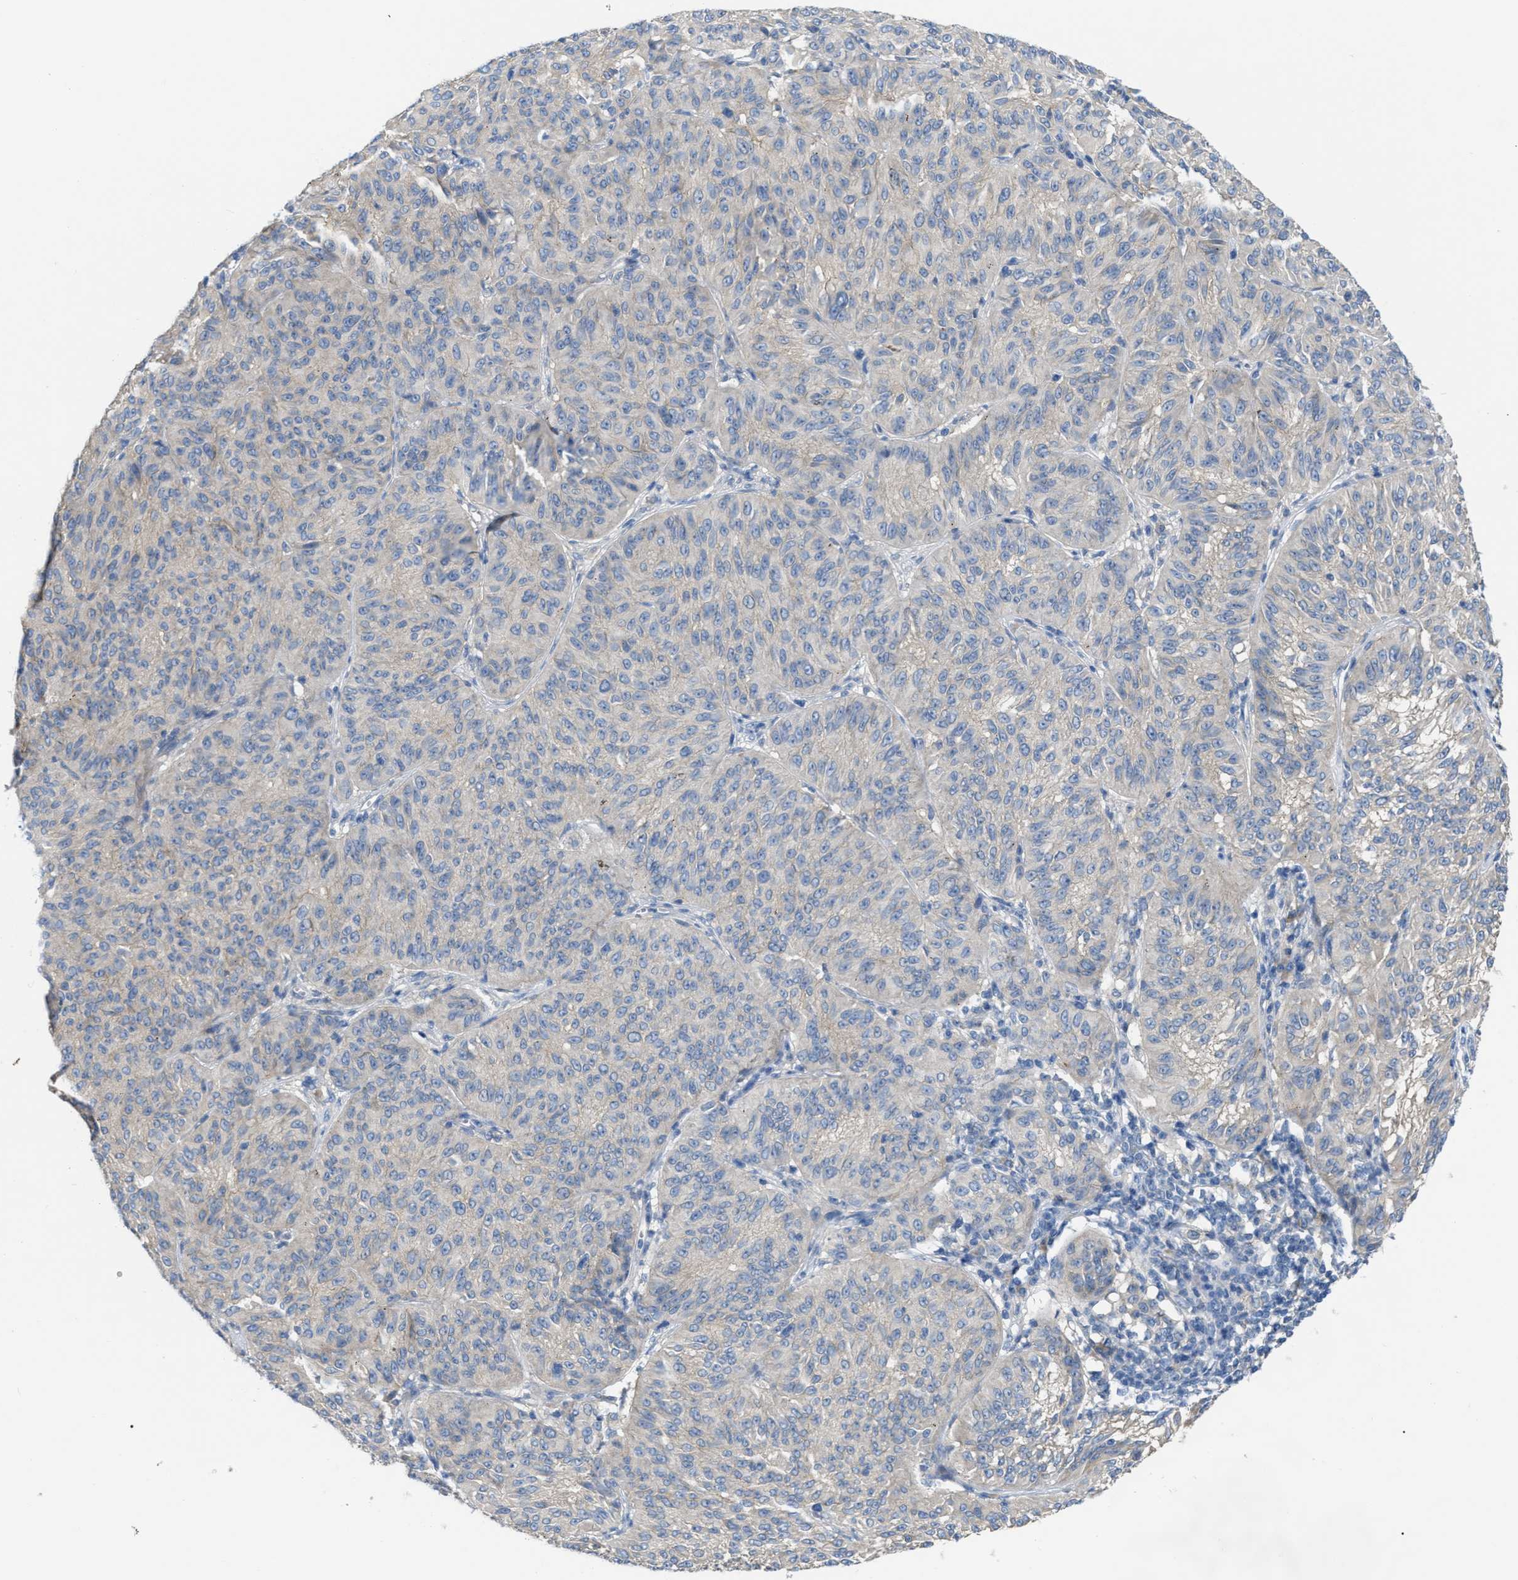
{"staining": {"intensity": "negative", "quantity": "none", "location": "none"}, "tissue": "melanoma", "cell_type": "Tumor cells", "image_type": "cancer", "snomed": [{"axis": "morphology", "description": "Malignant melanoma, NOS"}, {"axis": "topography", "description": "Skin"}], "caption": "Protein analysis of melanoma demonstrates no significant positivity in tumor cells.", "gene": "DHX58", "patient": {"sex": "female", "age": 72}}